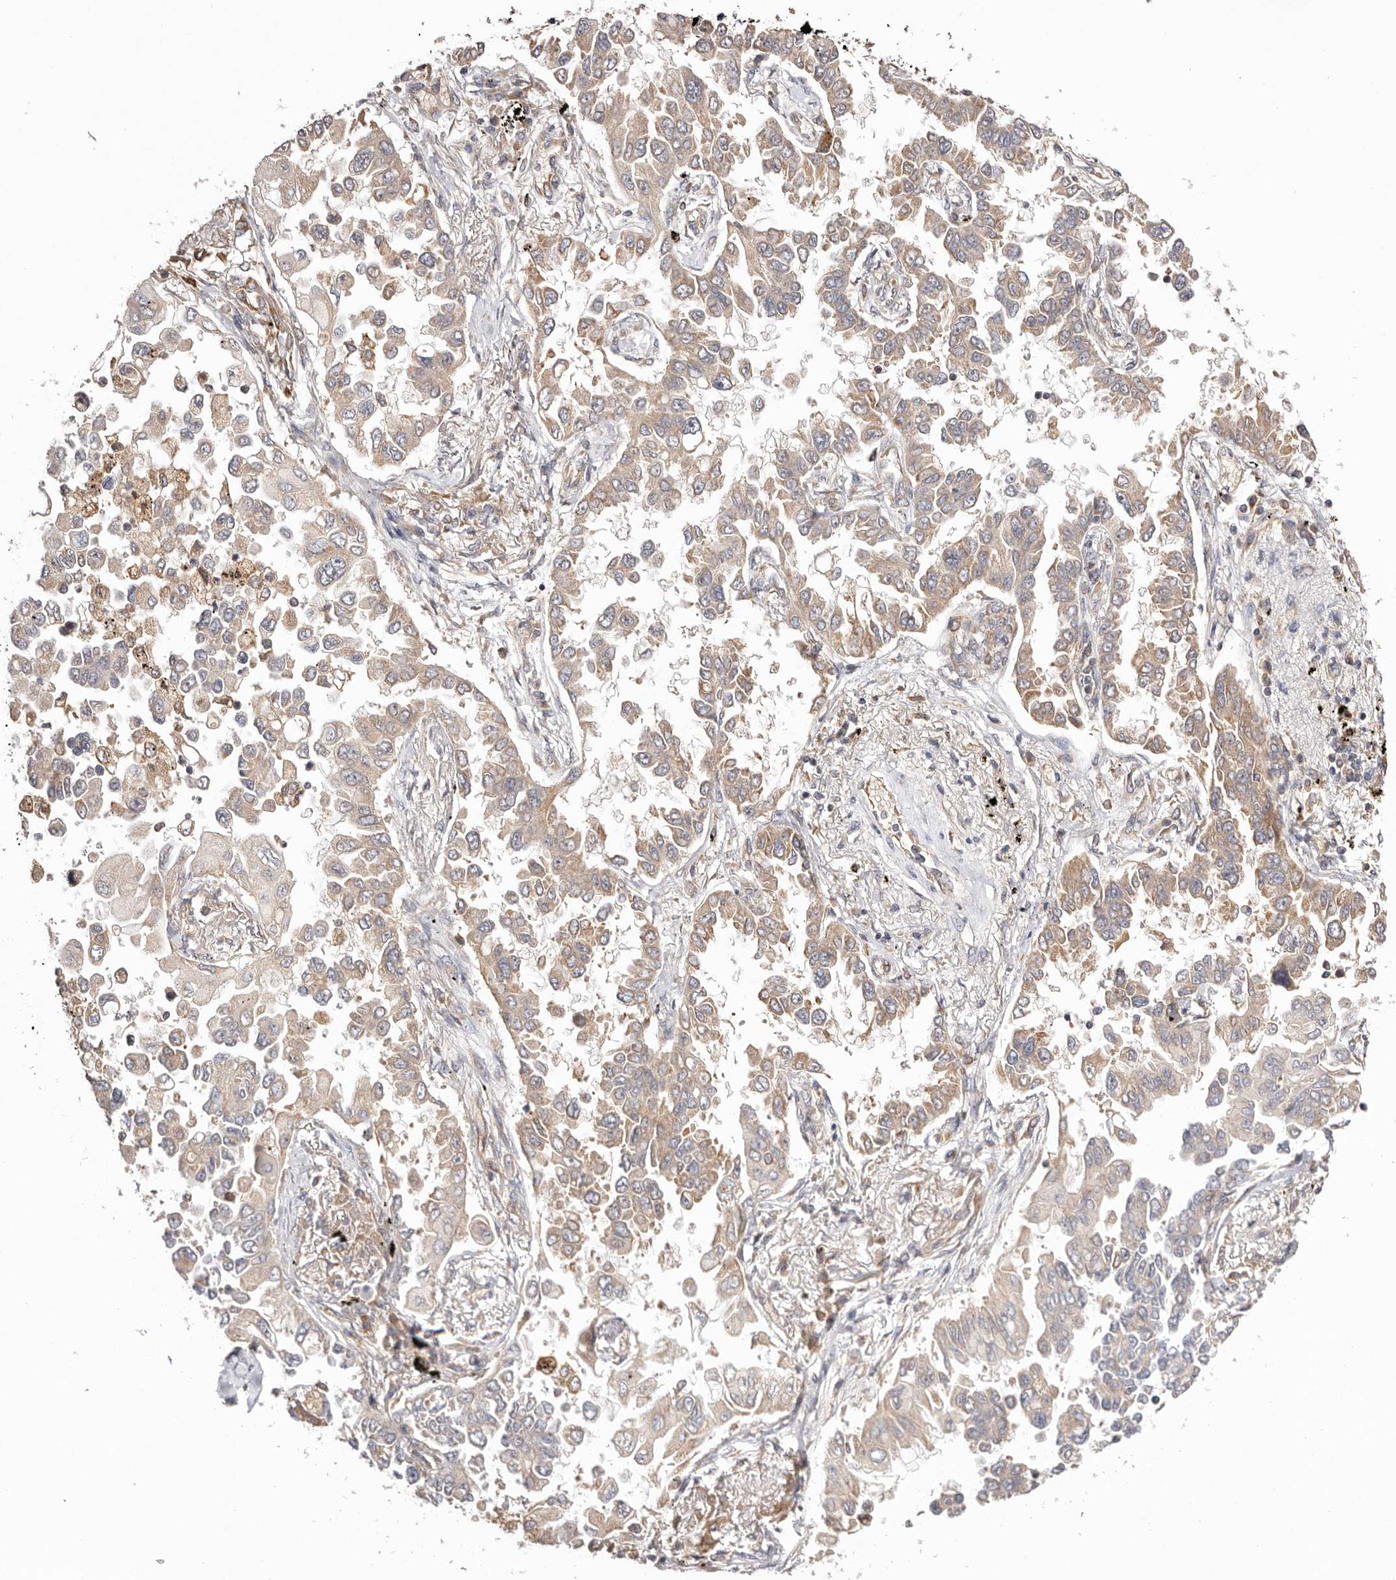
{"staining": {"intensity": "weak", "quantity": "25%-75%", "location": "cytoplasmic/membranous"}, "tissue": "lung cancer", "cell_type": "Tumor cells", "image_type": "cancer", "snomed": [{"axis": "morphology", "description": "Adenocarcinoma, NOS"}, {"axis": "topography", "description": "Lung"}], "caption": "IHC (DAB (3,3'-diaminobenzidine)) staining of human adenocarcinoma (lung) displays weak cytoplasmic/membranous protein staining in about 25%-75% of tumor cells.", "gene": "UBR2", "patient": {"sex": "female", "age": 67}}